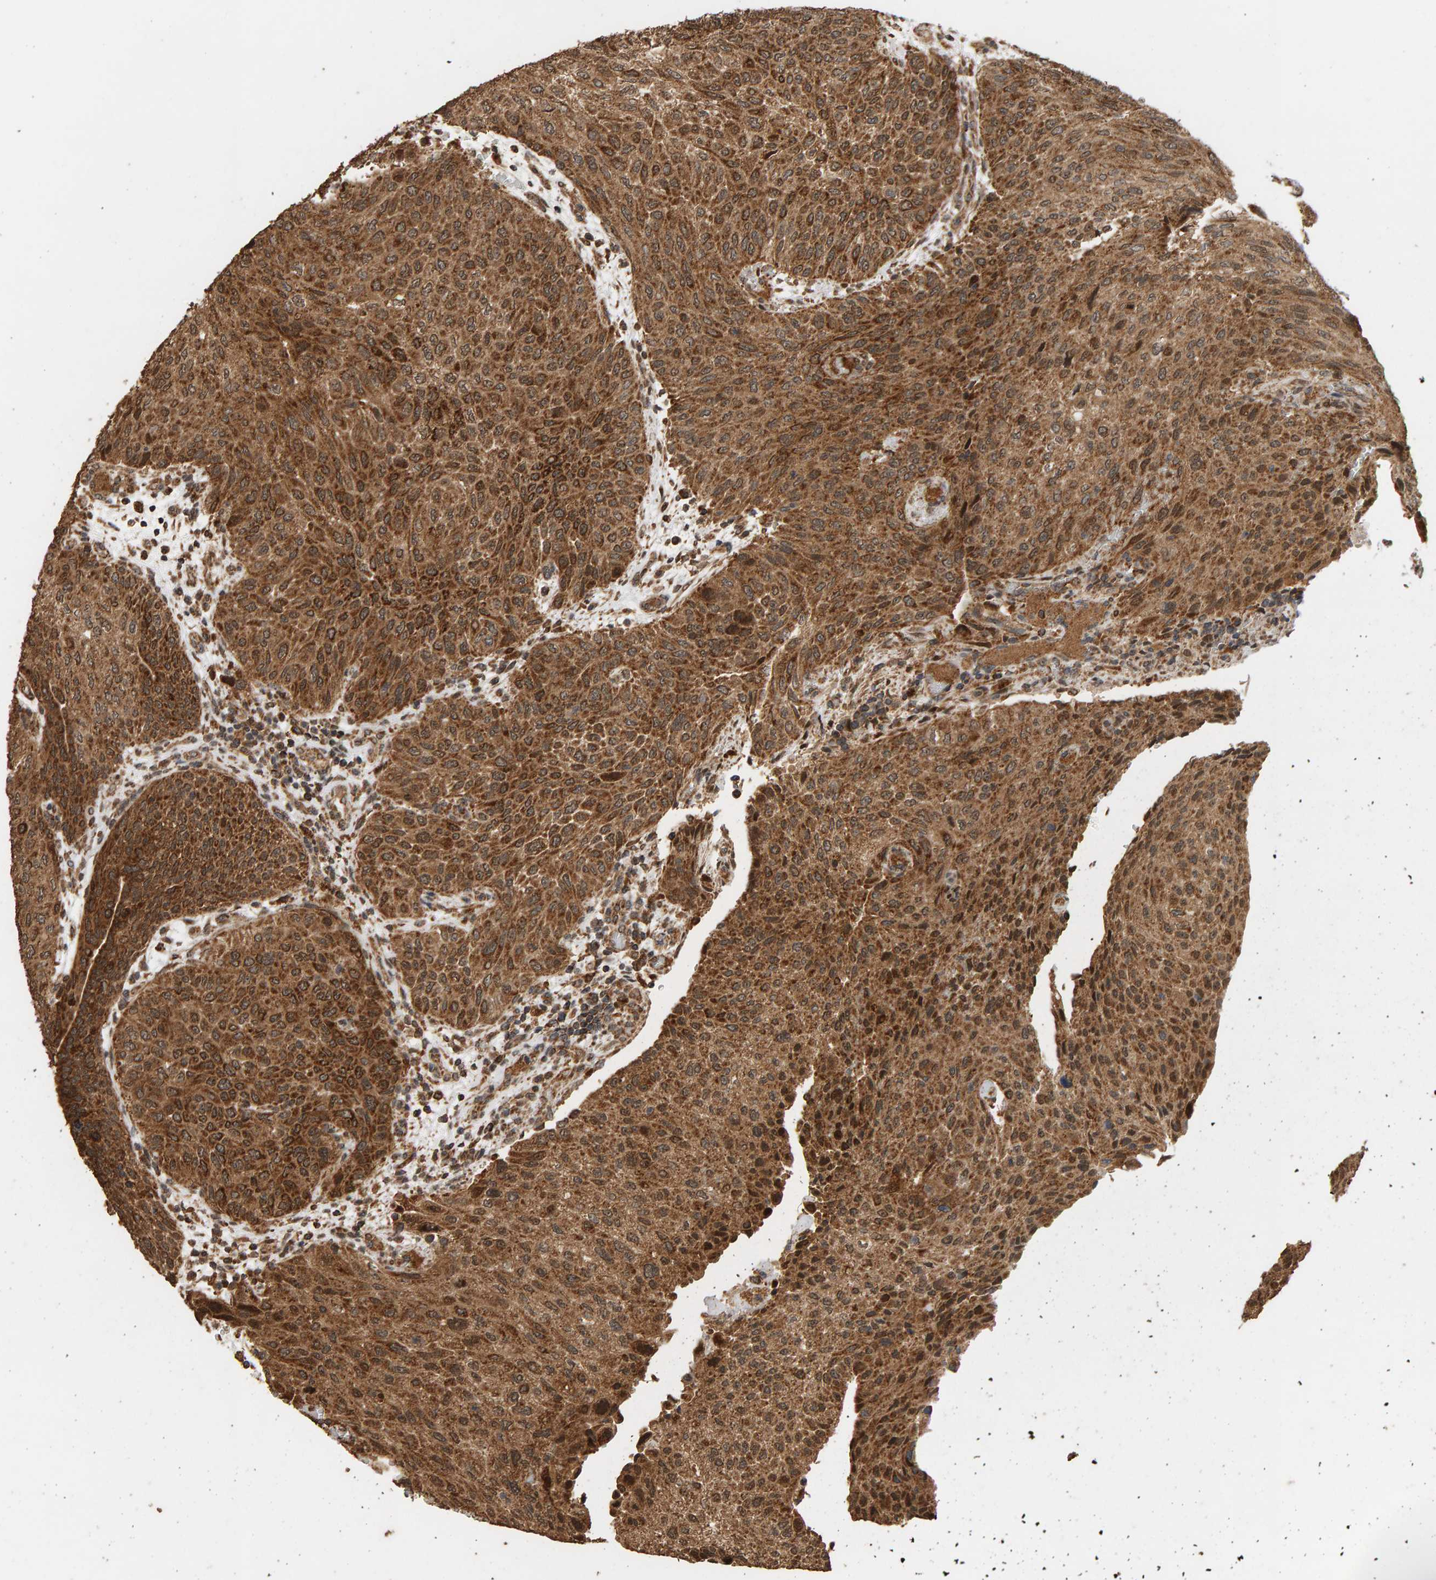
{"staining": {"intensity": "strong", "quantity": ">75%", "location": "cytoplasmic/membranous,nuclear"}, "tissue": "urothelial cancer", "cell_type": "Tumor cells", "image_type": "cancer", "snomed": [{"axis": "morphology", "description": "Urothelial carcinoma, Low grade"}, {"axis": "morphology", "description": "Urothelial carcinoma, High grade"}, {"axis": "topography", "description": "Urinary bladder"}], "caption": "Protein staining of urothelial carcinoma (low-grade) tissue shows strong cytoplasmic/membranous and nuclear positivity in about >75% of tumor cells.", "gene": "GSTK1", "patient": {"sex": "male", "age": 35}}